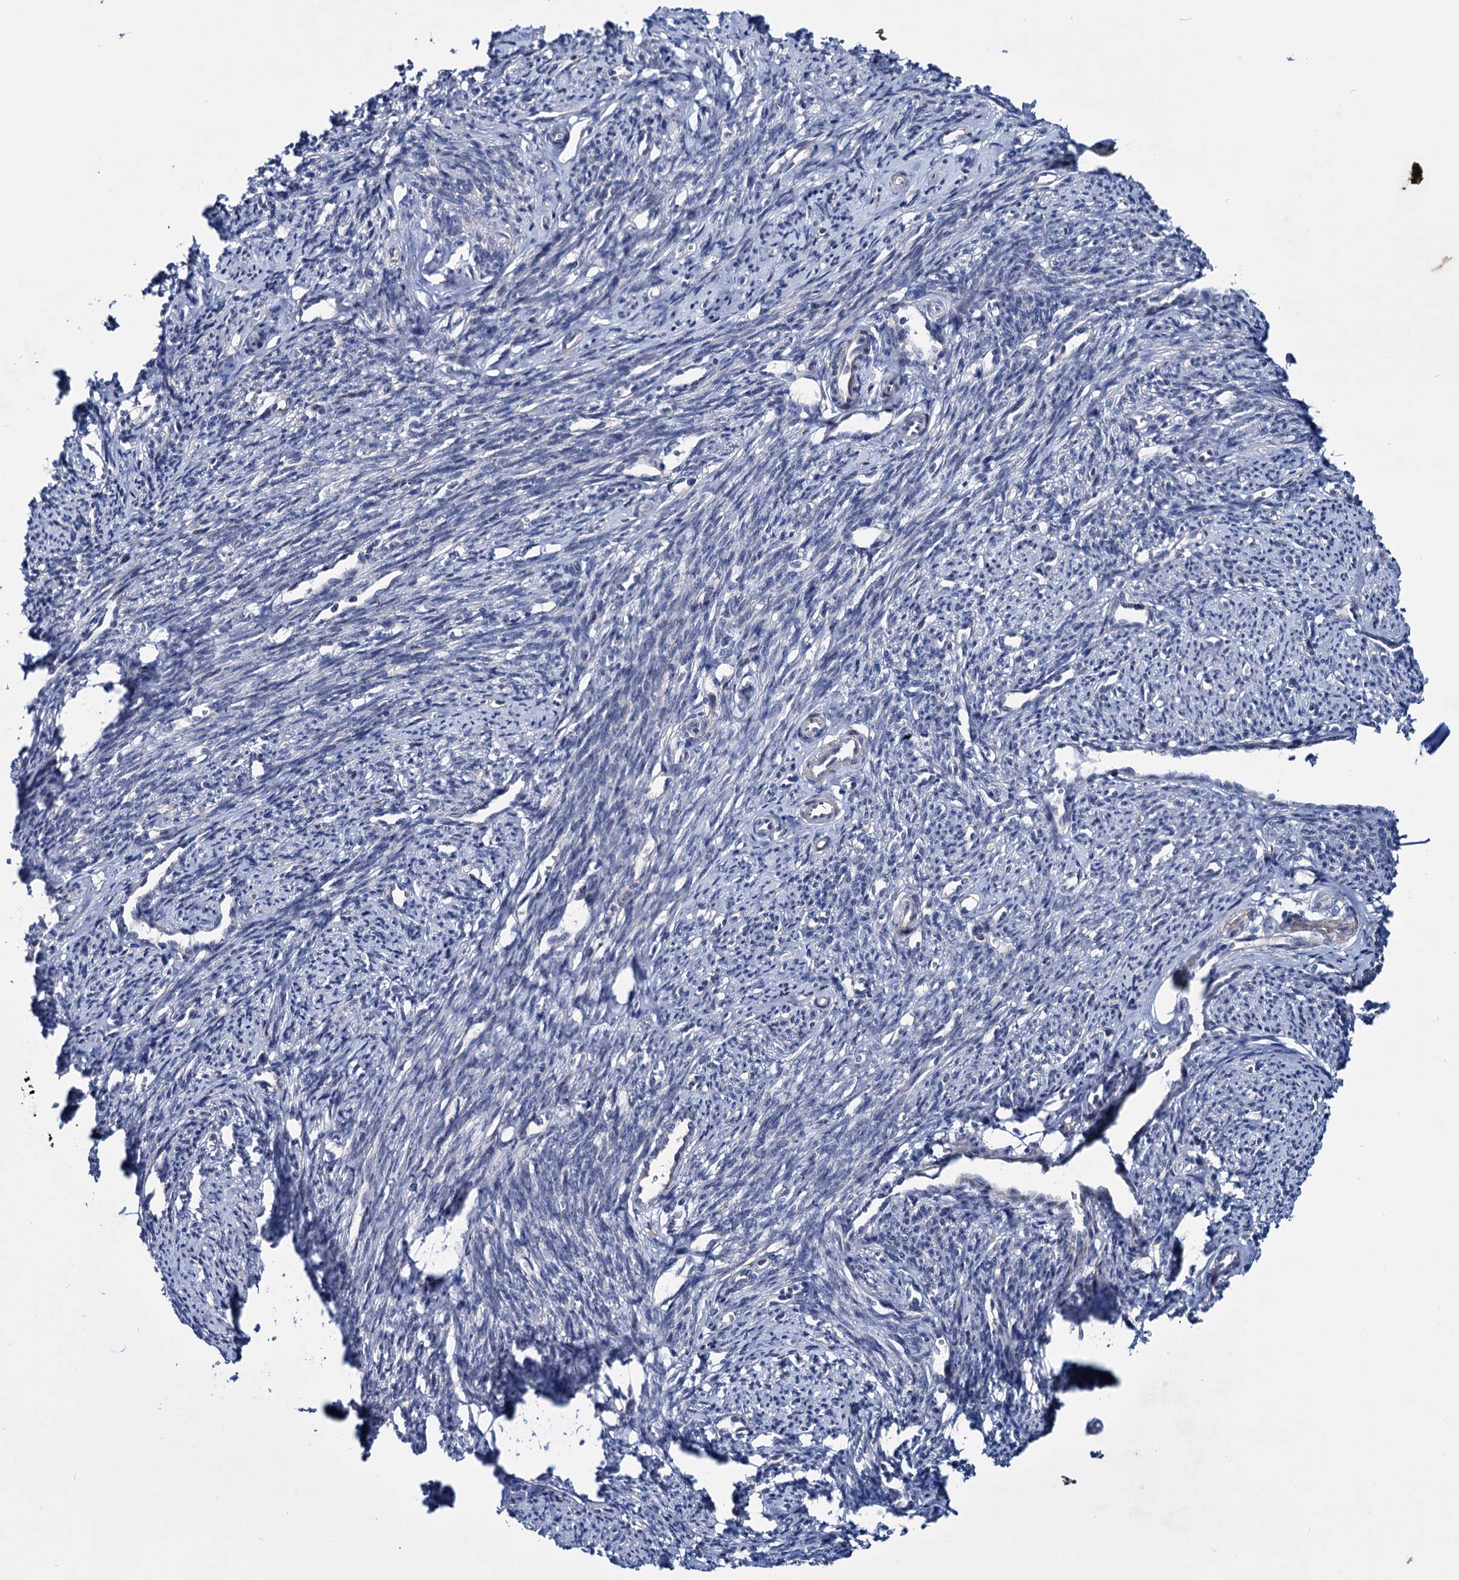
{"staining": {"intensity": "weak", "quantity": "25%-75%", "location": "nuclear"}, "tissue": "smooth muscle", "cell_type": "Smooth muscle cells", "image_type": "normal", "snomed": [{"axis": "morphology", "description": "Normal tissue, NOS"}, {"axis": "topography", "description": "Smooth muscle"}, {"axis": "topography", "description": "Uterus"}], "caption": "This is a photomicrograph of immunohistochemistry (IHC) staining of unremarkable smooth muscle, which shows weak staining in the nuclear of smooth muscle cells.", "gene": "EYA4", "patient": {"sex": "female", "age": 59}}